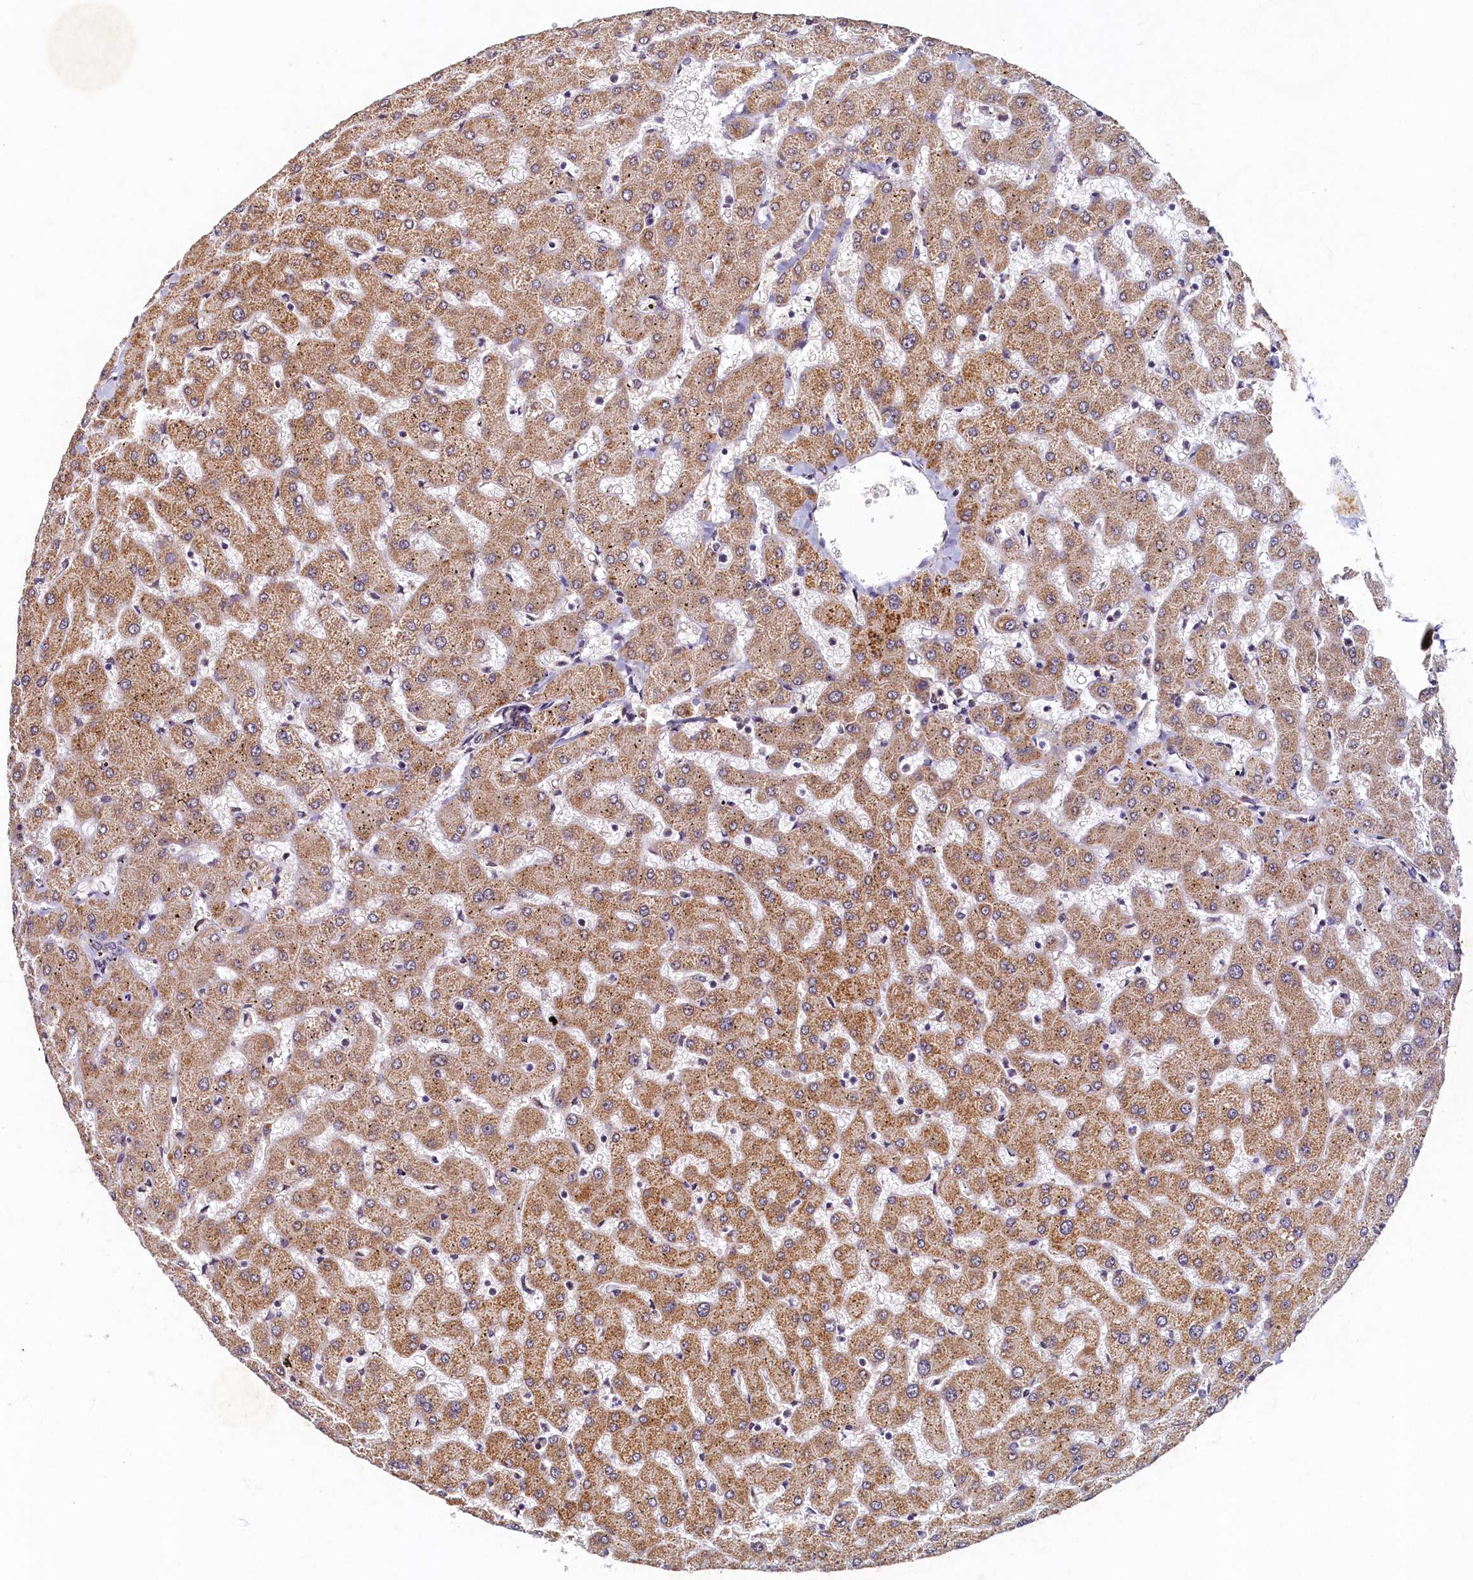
{"staining": {"intensity": "negative", "quantity": "none", "location": "none"}, "tissue": "liver", "cell_type": "Cholangiocytes", "image_type": "normal", "snomed": [{"axis": "morphology", "description": "Normal tissue, NOS"}, {"axis": "topography", "description": "Liver"}], "caption": "Immunohistochemistry histopathology image of unremarkable human liver stained for a protein (brown), which exhibits no expression in cholangiocytes.", "gene": "LATS2", "patient": {"sex": "female", "age": 63}}